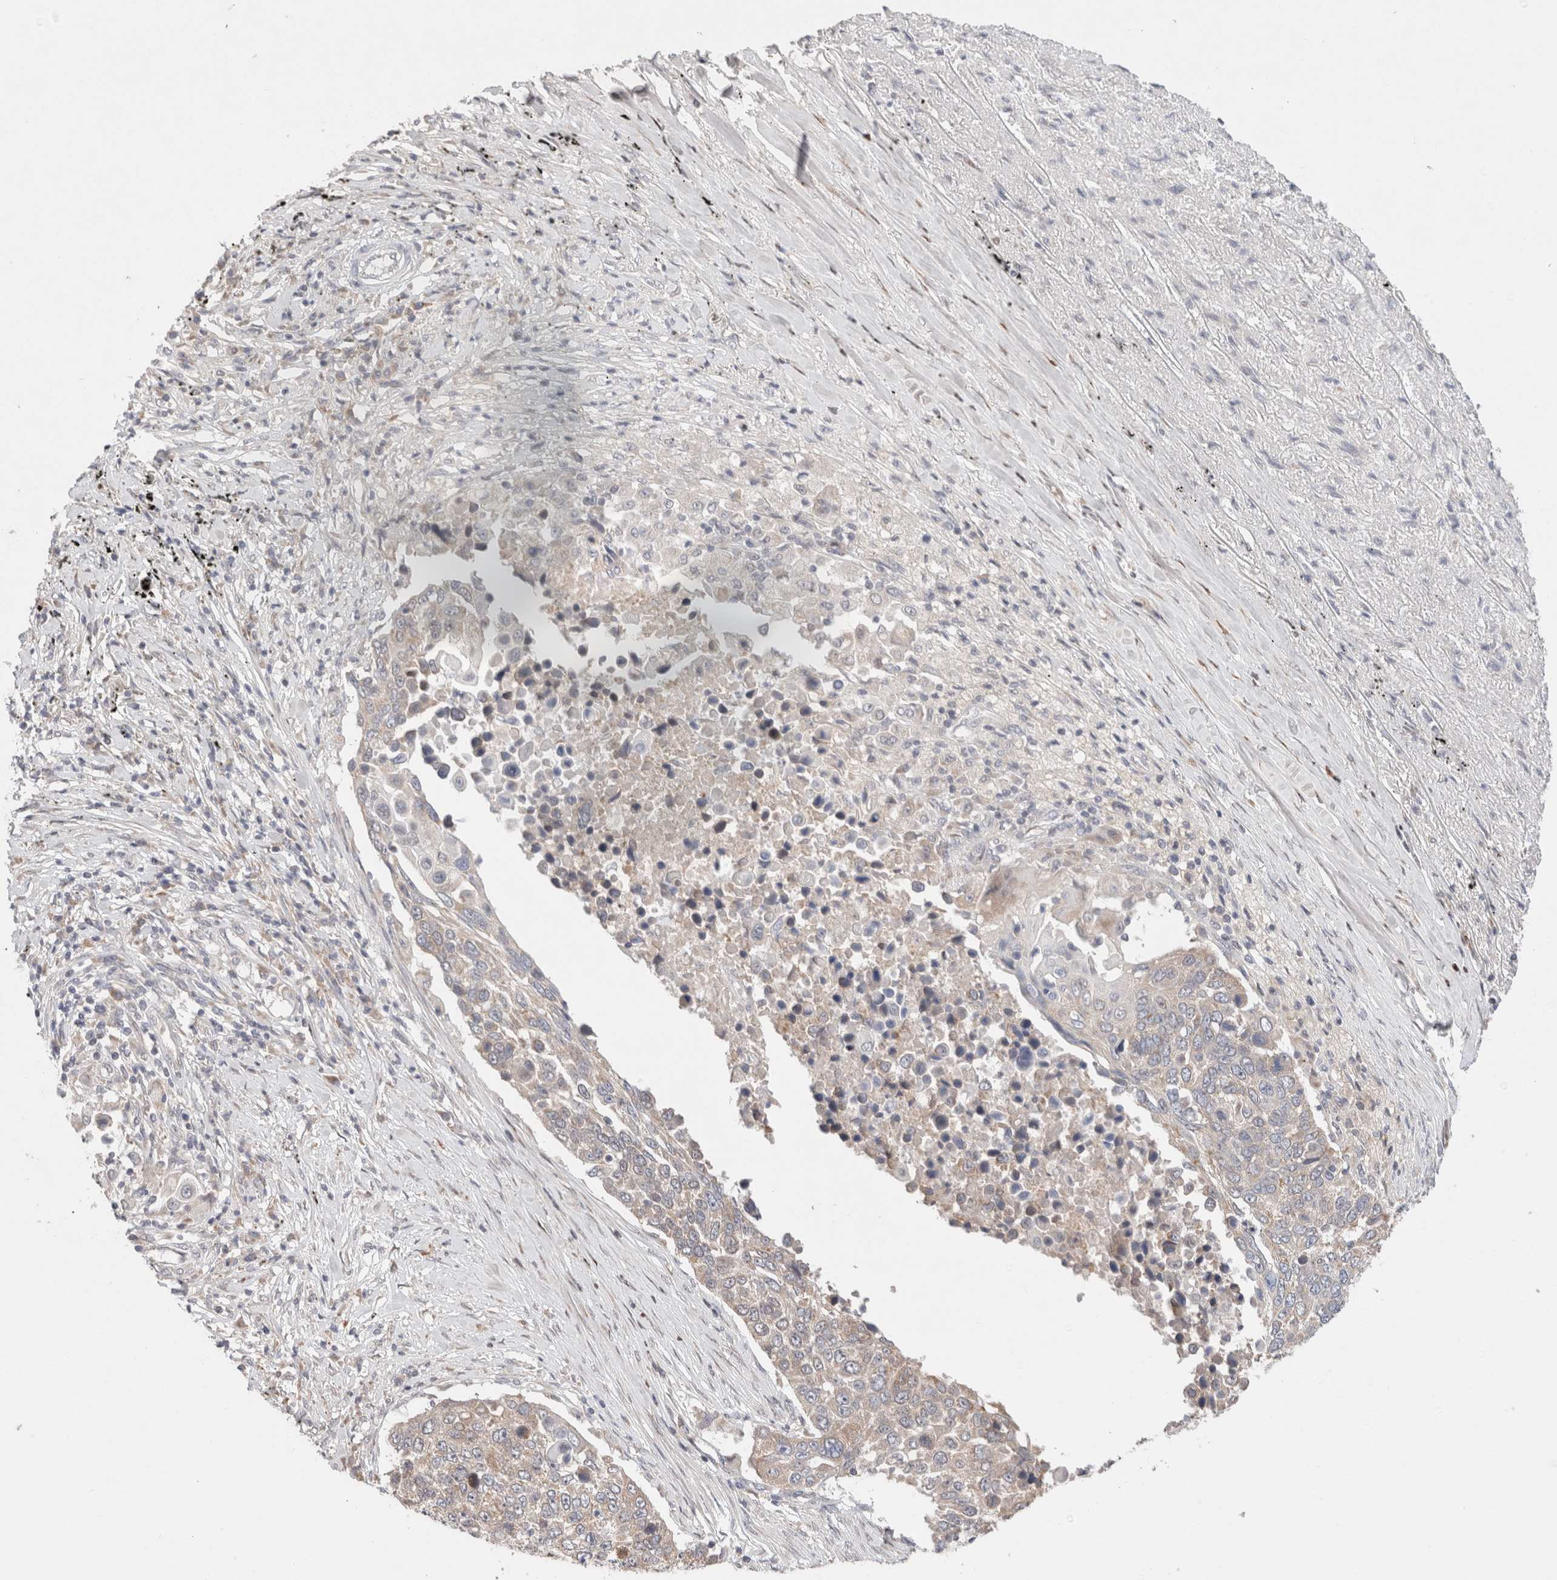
{"staining": {"intensity": "weak", "quantity": "<25%", "location": "cytoplasmic/membranous"}, "tissue": "lung cancer", "cell_type": "Tumor cells", "image_type": "cancer", "snomed": [{"axis": "morphology", "description": "Squamous cell carcinoma, NOS"}, {"axis": "topography", "description": "Lung"}], "caption": "Micrograph shows no significant protein positivity in tumor cells of lung squamous cell carcinoma.", "gene": "ERI3", "patient": {"sex": "male", "age": 66}}